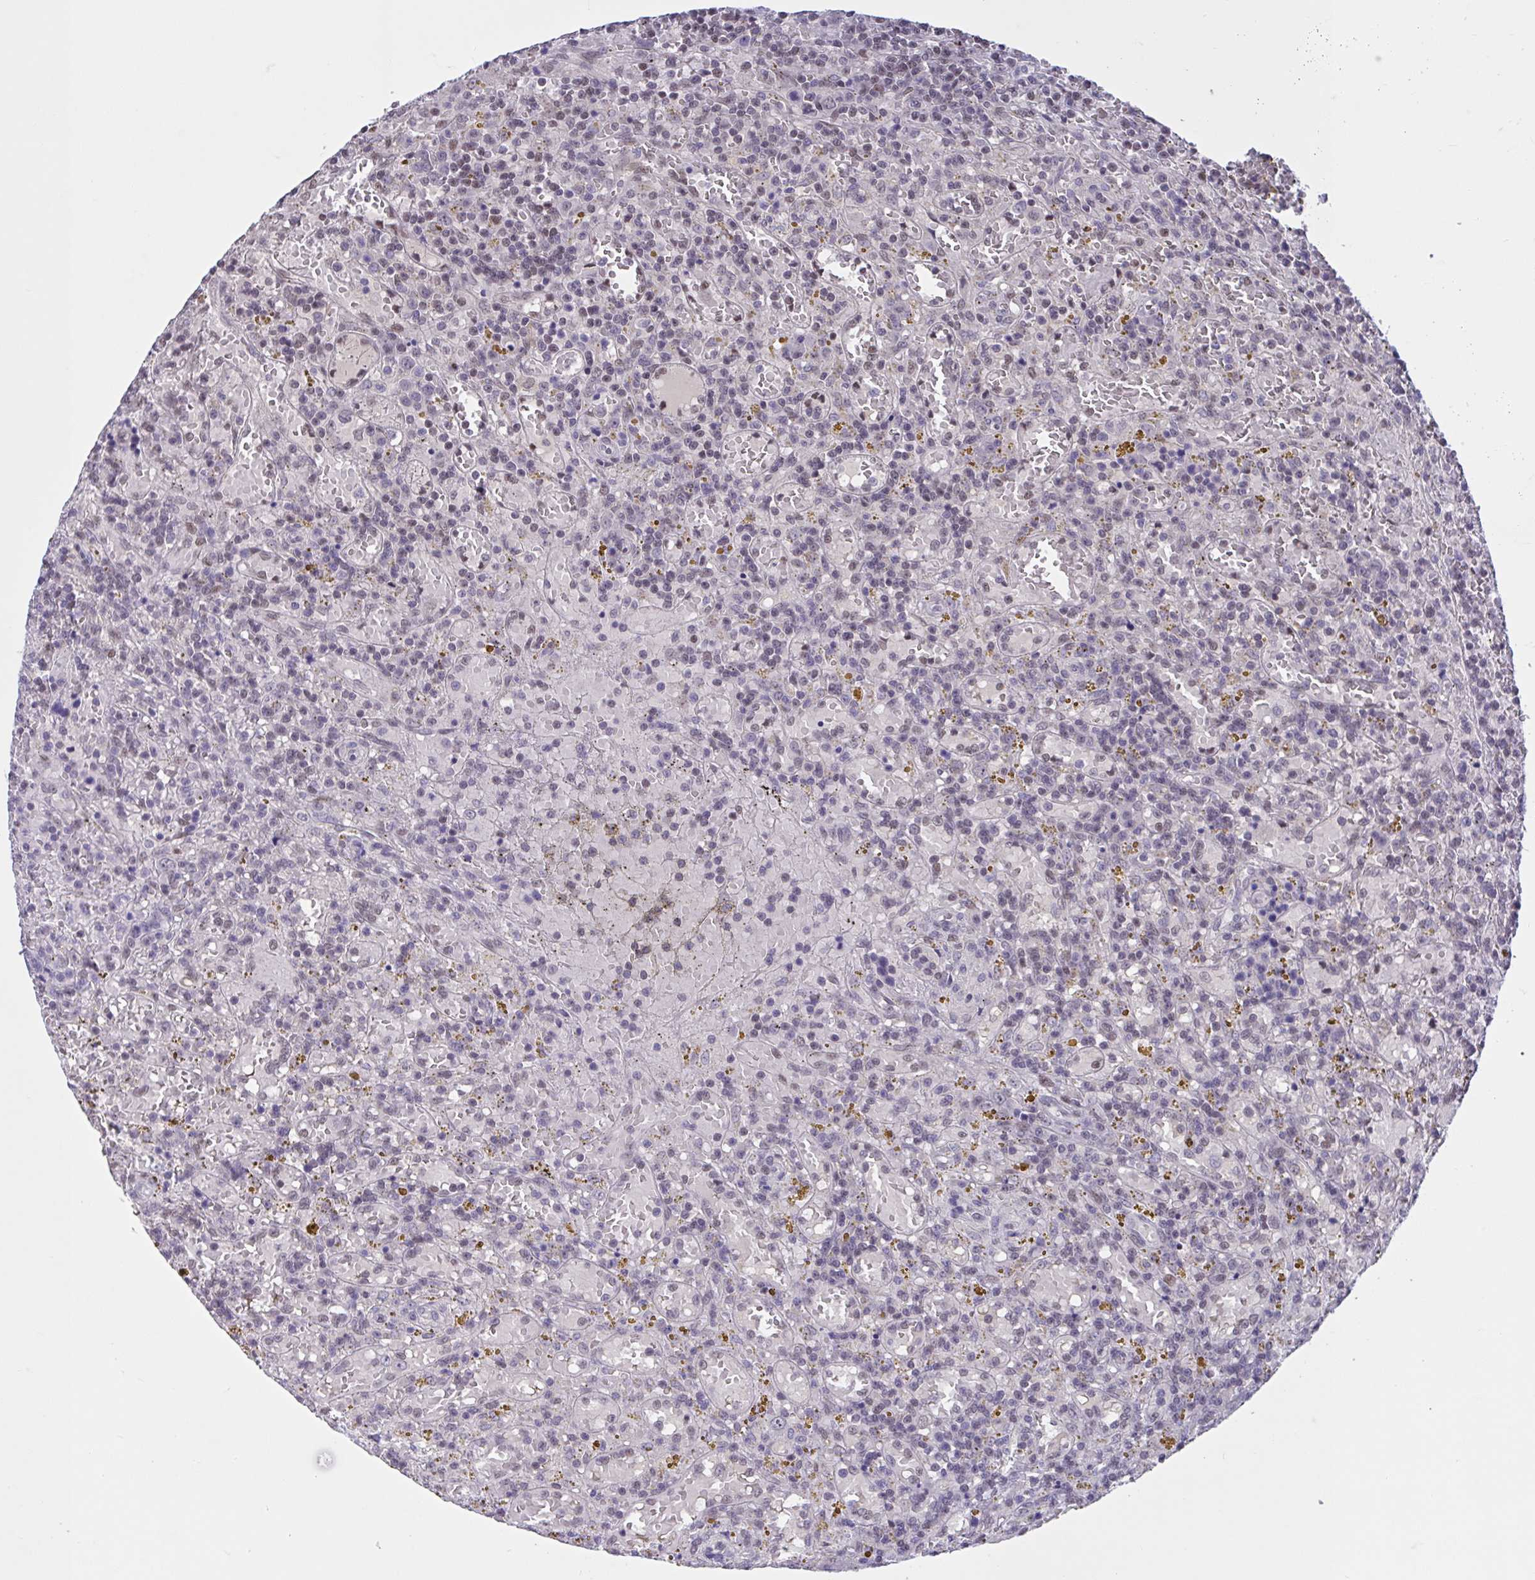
{"staining": {"intensity": "negative", "quantity": "none", "location": "none"}, "tissue": "lymphoma", "cell_type": "Tumor cells", "image_type": "cancer", "snomed": [{"axis": "morphology", "description": "Malignant lymphoma, non-Hodgkin's type, Low grade"}, {"axis": "topography", "description": "Spleen"}], "caption": "DAB immunohistochemical staining of human lymphoma demonstrates no significant expression in tumor cells.", "gene": "RBL1", "patient": {"sex": "female", "age": 65}}